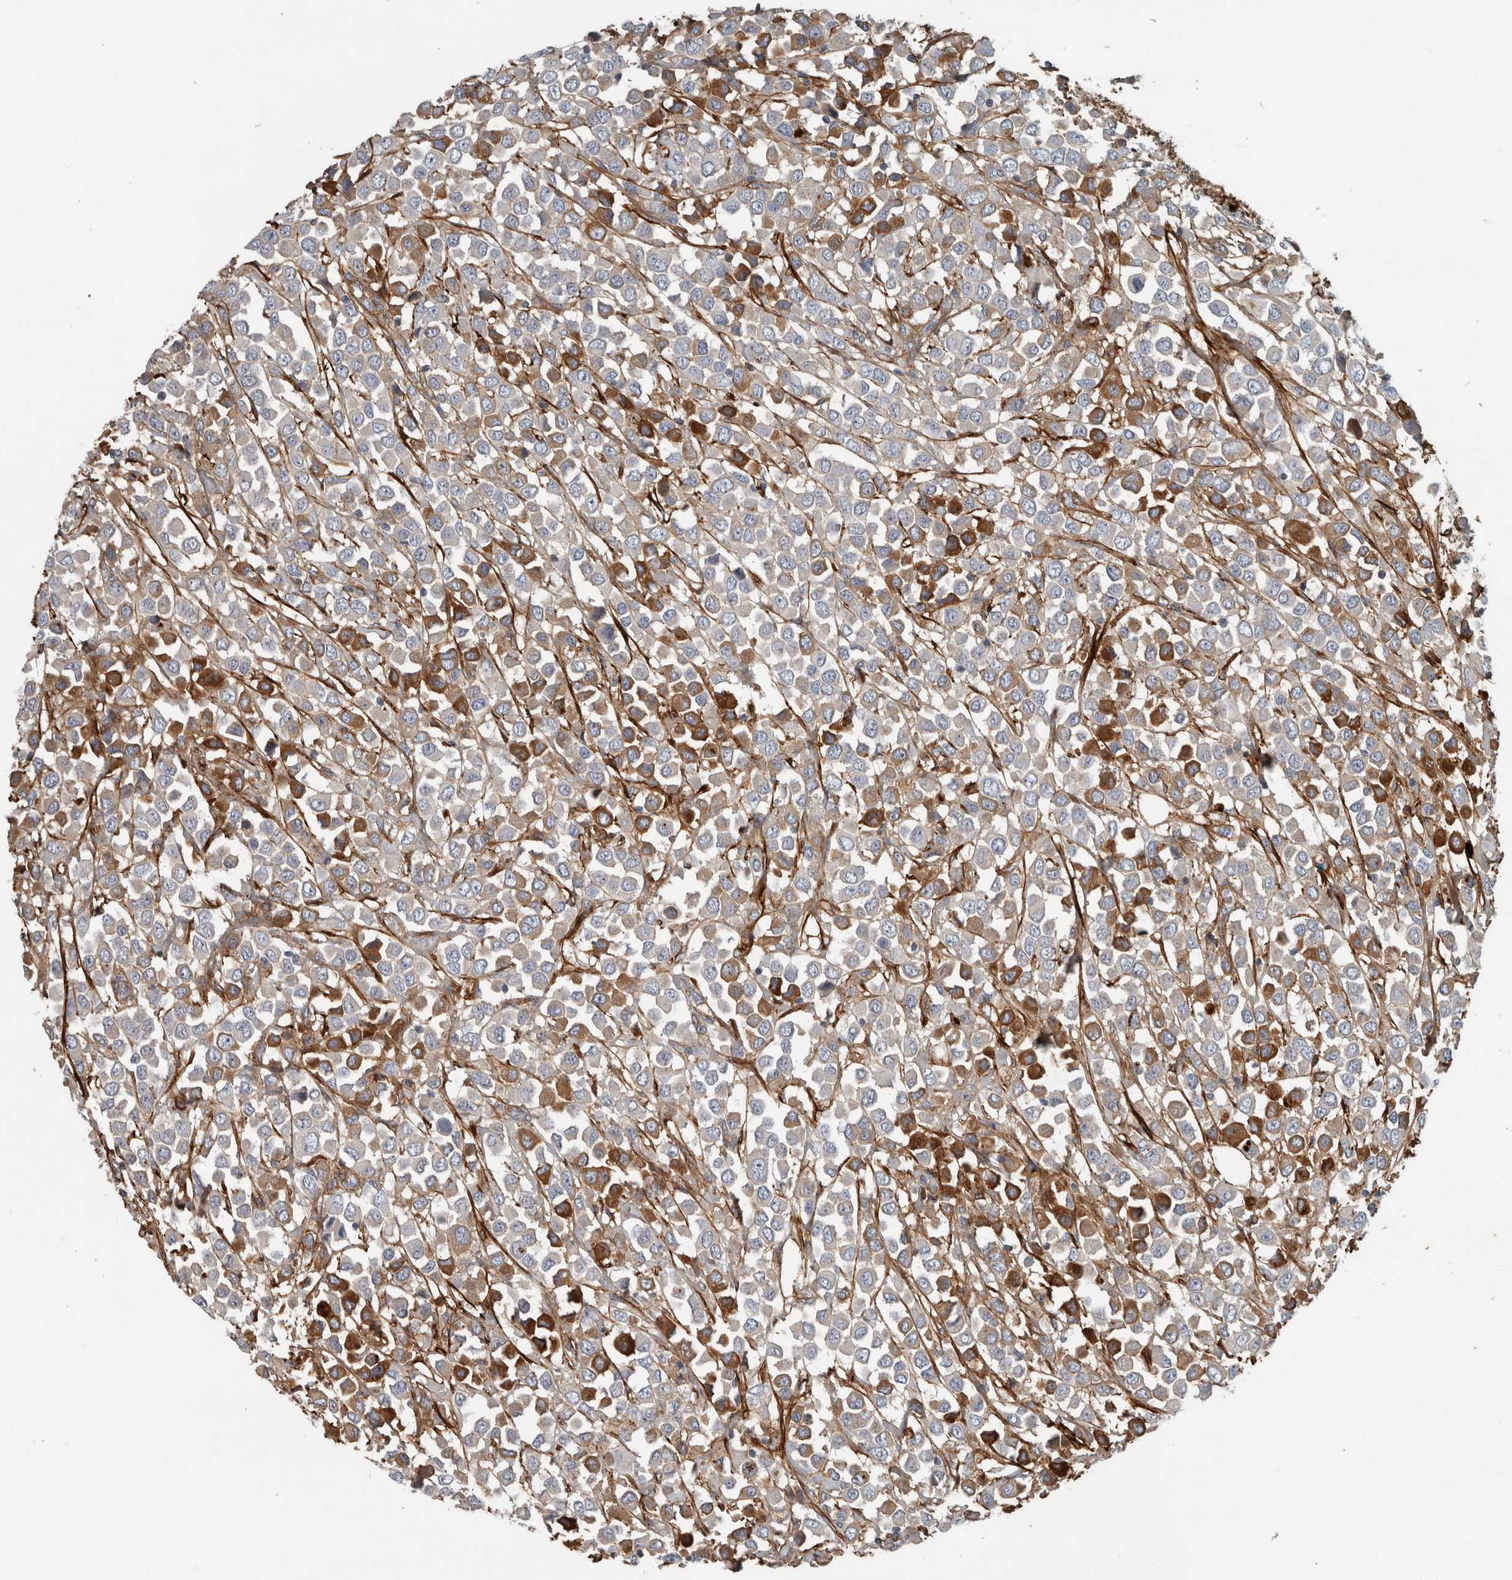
{"staining": {"intensity": "moderate", "quantity": "25%-75%", "location": "cytoplasmic/membranous"}, "tissue": "breast cancer", "cell_type": "Tumor cells", "image_type": "cancer", "snomed": [{"axis": "morphology", "description": "Duct carcinoma"}, {"axis": "topography", "description": "Breast"}], "caption": "Immunohistochemistry (IHC) histopathology image of neoplastic tissue: breast cancer (intraductal carcinoma) stained using immunohistochemistry (IHC) demonstrates medium levels of moderate protein expression localized specifically in the cytoplasmic/membranous of tumor cells, appearing as a cytoplasmic/membranous brown color.", "gene": "FN1", "patient": {"sex": "female", "age": 61}}